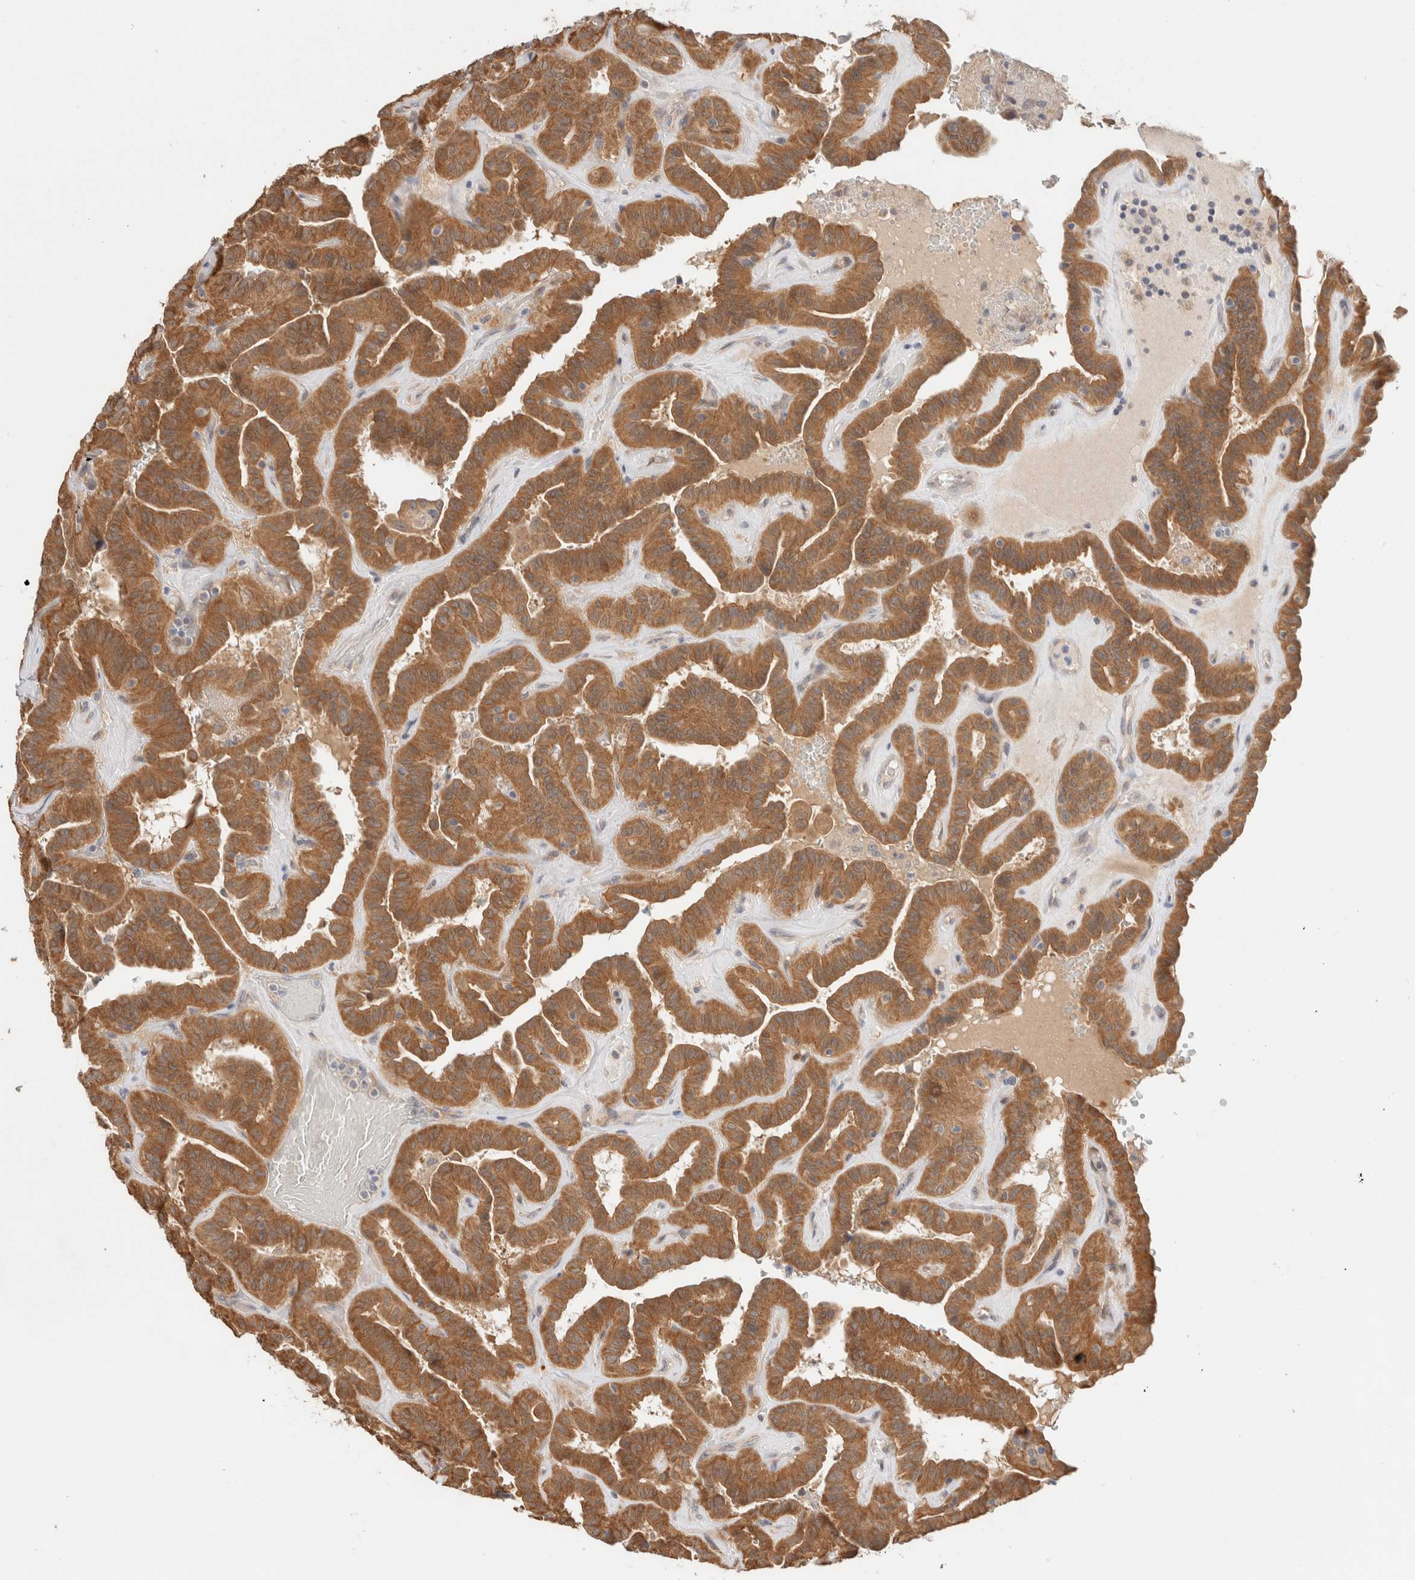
{"staining": {"intensity": "moderate", "quantity": ">75%", "location": "cytoplasmic/membranous"}, "tissue": "thyroid cancer", "cell_type": "Tumor cells", "image_type": "cancer", "snomed": [{"axis": "morphology", "description": "Papillary adenocarcinoma, NOS"}, {"axis": "topography", "description": "Thyroid gland"}], "caption": "Tumor cells exhibit medium levels of moderate cytoplasmic/membranous expression in approximately >75% of cells in thyroid cancer.", "gene": "CA13", "patient": {"sex": "male", "age": 77}}